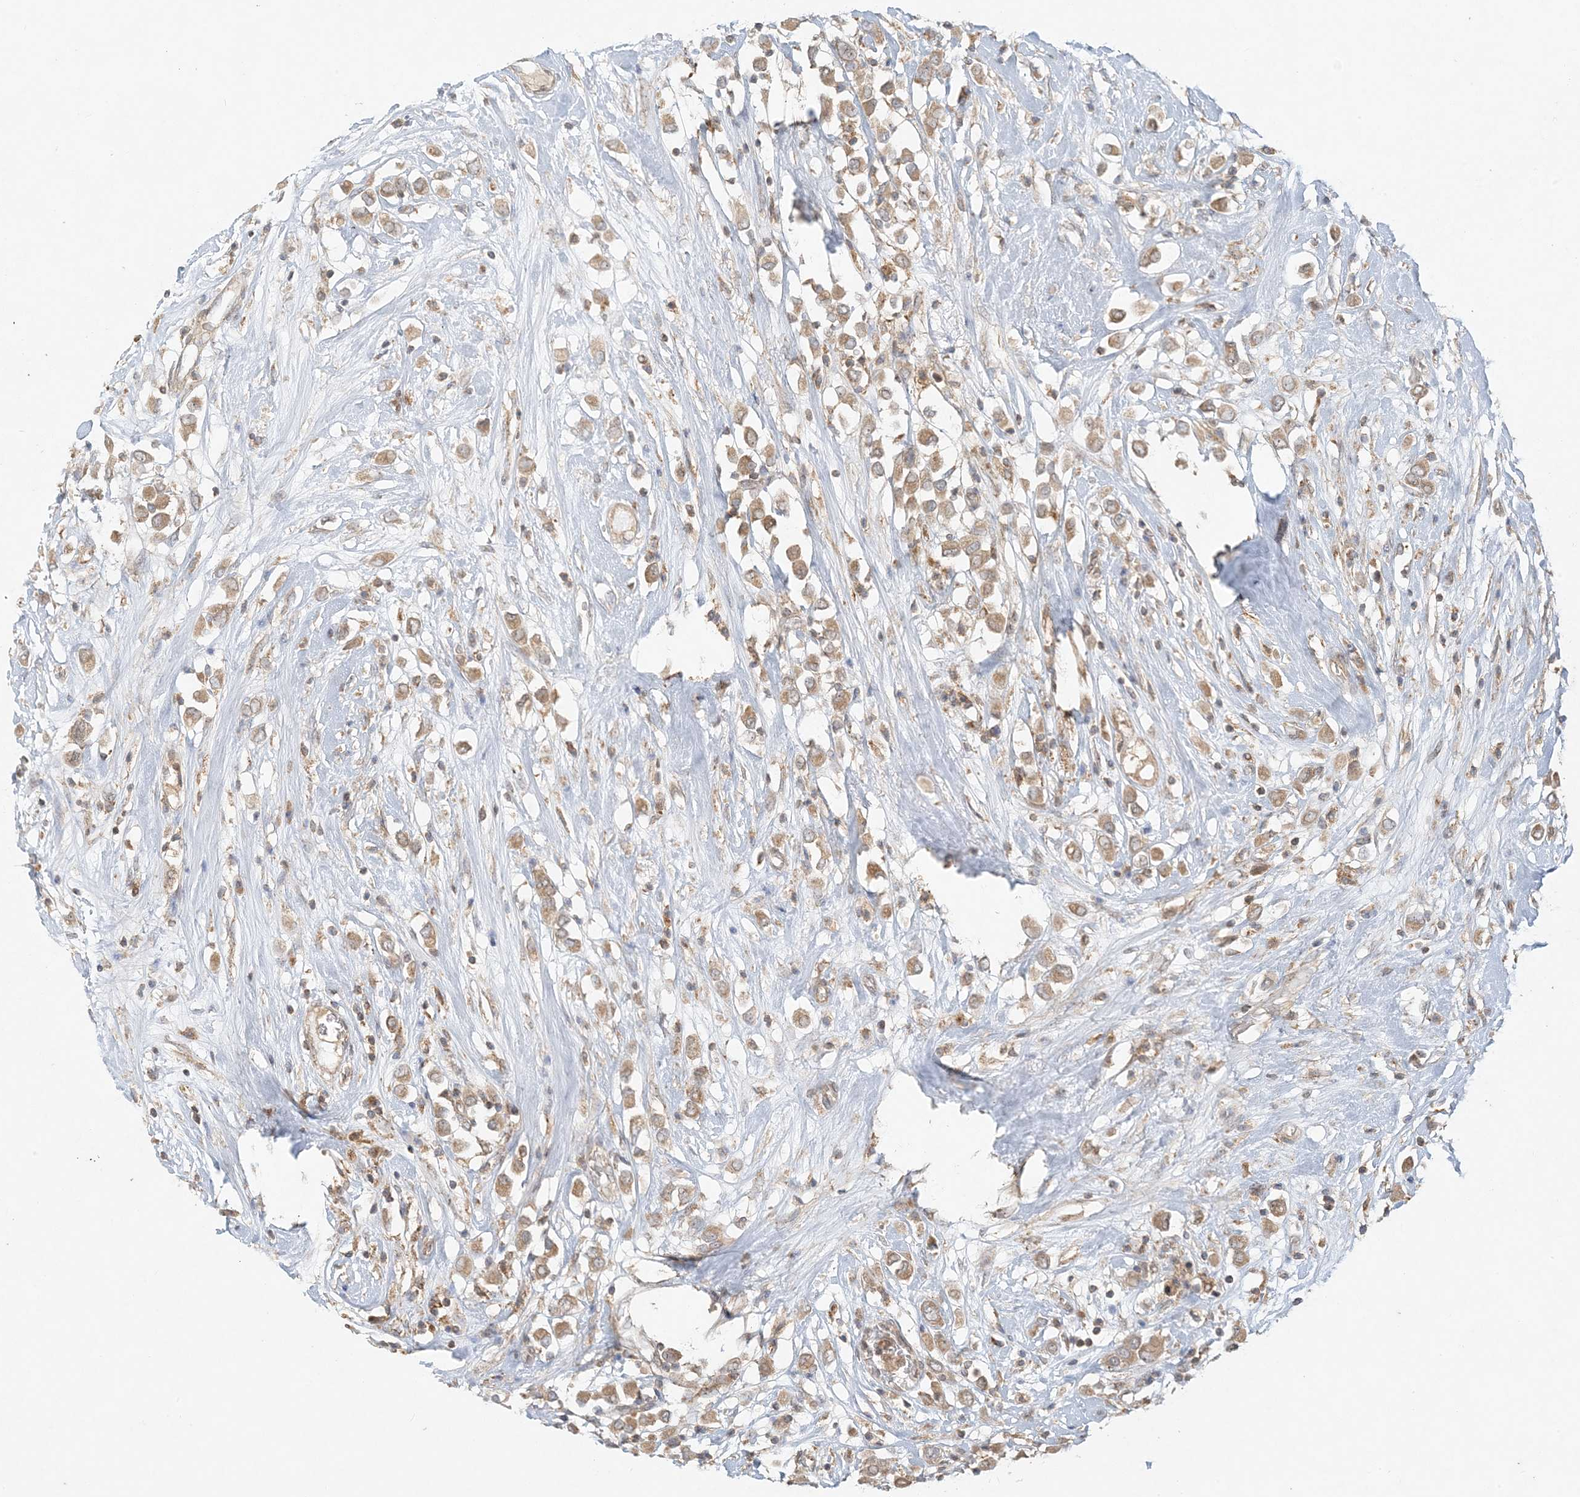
{"staining": {"intensity": "moderate", "quantity": ">75%", "location": "cytoplasmic/membranous"}, "tissue": "breast cancer", "cell_type": "Tumor cells", "image_type": "cancer", "snomed": [{"axis": "morphology", "description": "Duct carcinoma"}, {"axis": "topography", "description": "Breast"}], "caption": "Immunohistochemistry (DAB (3,3'-diaminobenzidine)) staining of human breast cancer (intraductal carcinoma) reveals moderate cytoplasmic/membranous protein staining in approximately >75% of tumor cells. (brown staining indicates protein expression, while blue staining denotes nuclei).", "gene": "MCOLN1", "patient": {"sex": "female", "age": 61}}